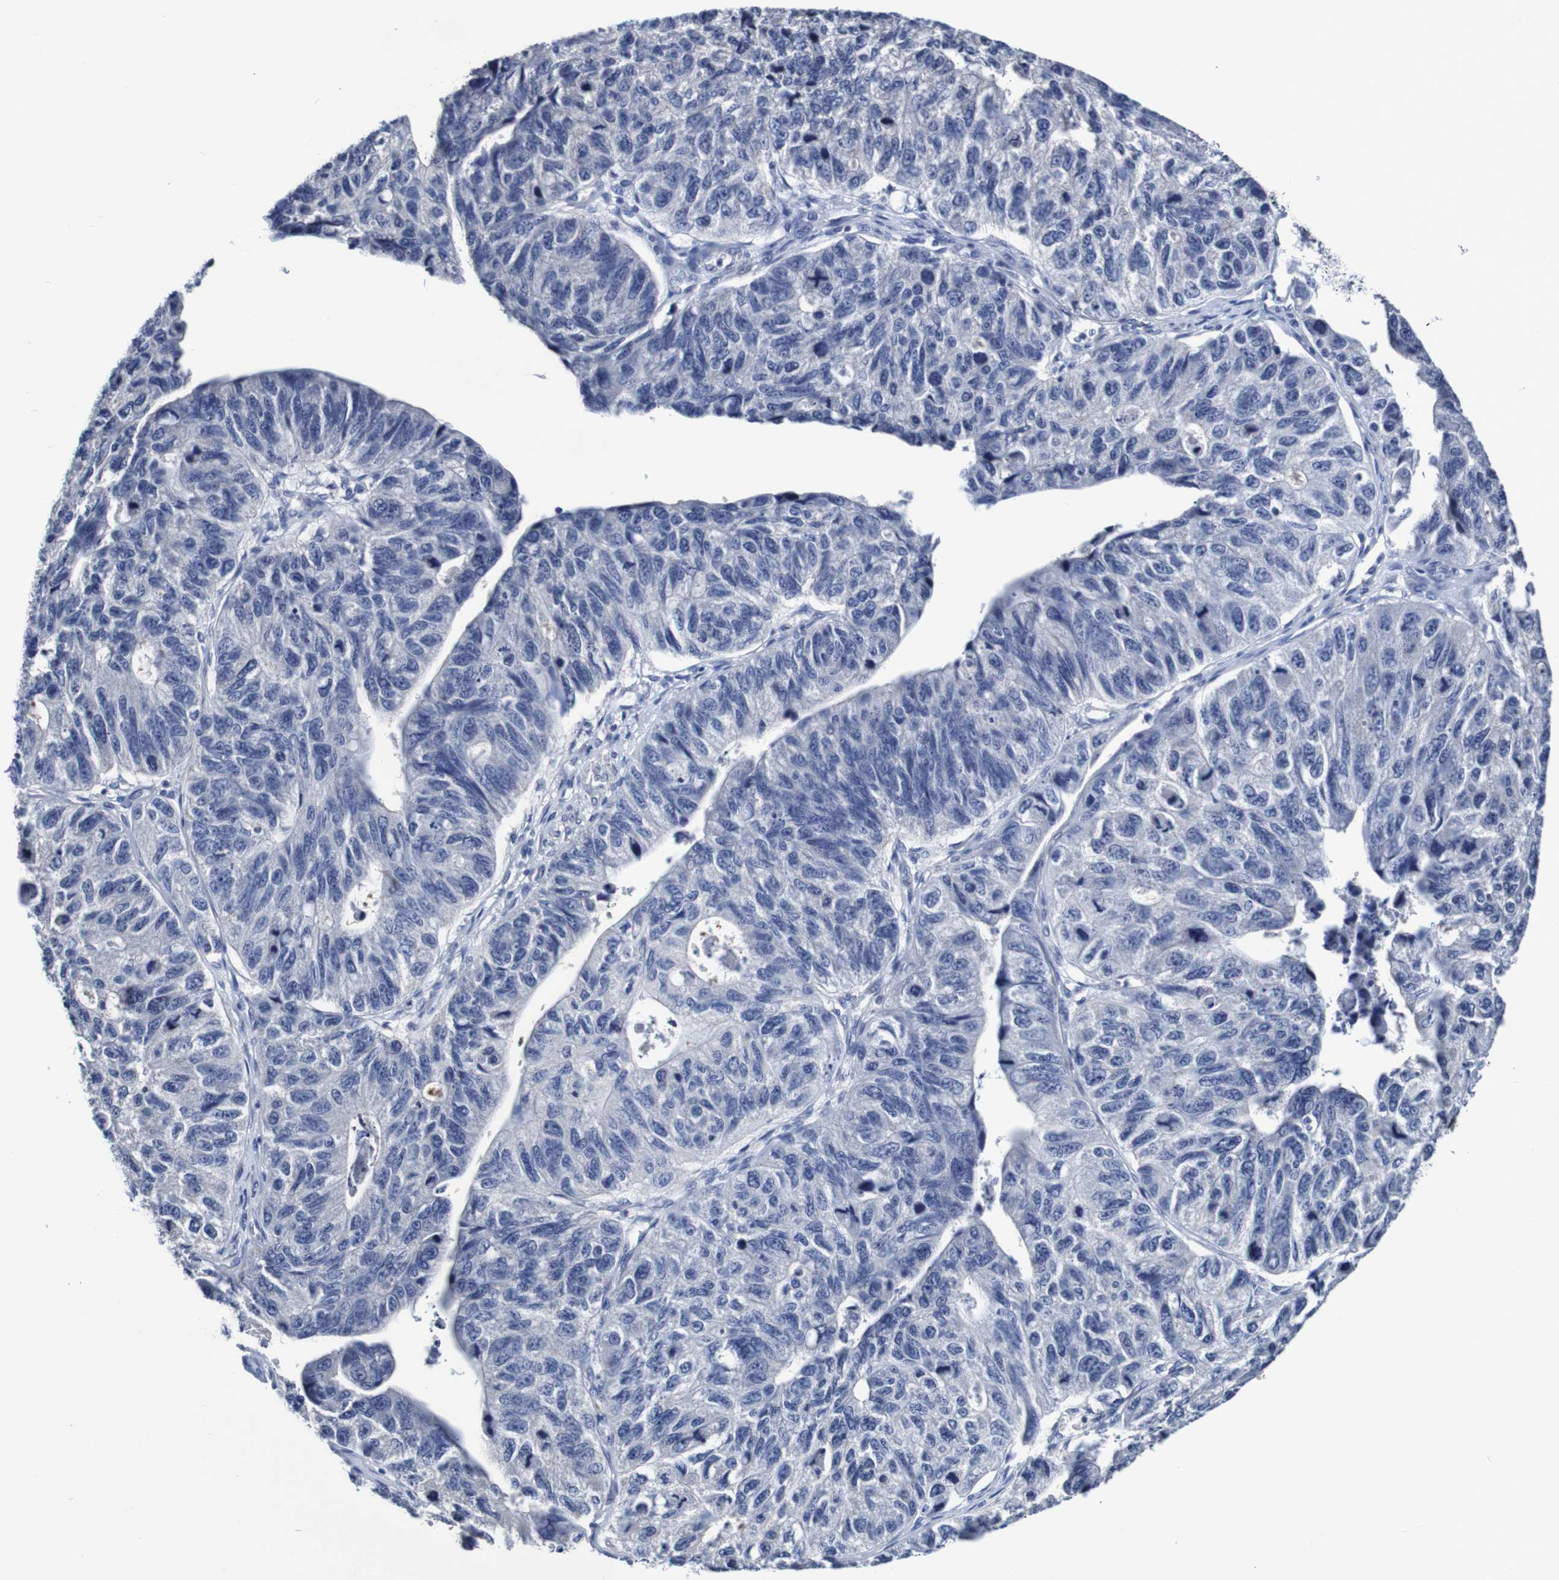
{"staining": {"intensity": "weak", "quantity": "<25%", "location": "cytoplasmic/membranous"}, "tissue": "stomach cancer", "cell_type": "Tumor cells", "image_type": "cancer", "snomed": [{"axis": "morphology", "description": "Adenocarcinoma, NOS"}, {"axis": "topography", "description": "Stomach"}], "caption": "Histopathology image shows no protein positivity in tumor cells of stomach cancer tissue. (Immunohistochemistry (ihc), brightfield microscopy, high magnification).", "gene": "ACVR1C", "patient": {"sex": "male", "age": 59}}